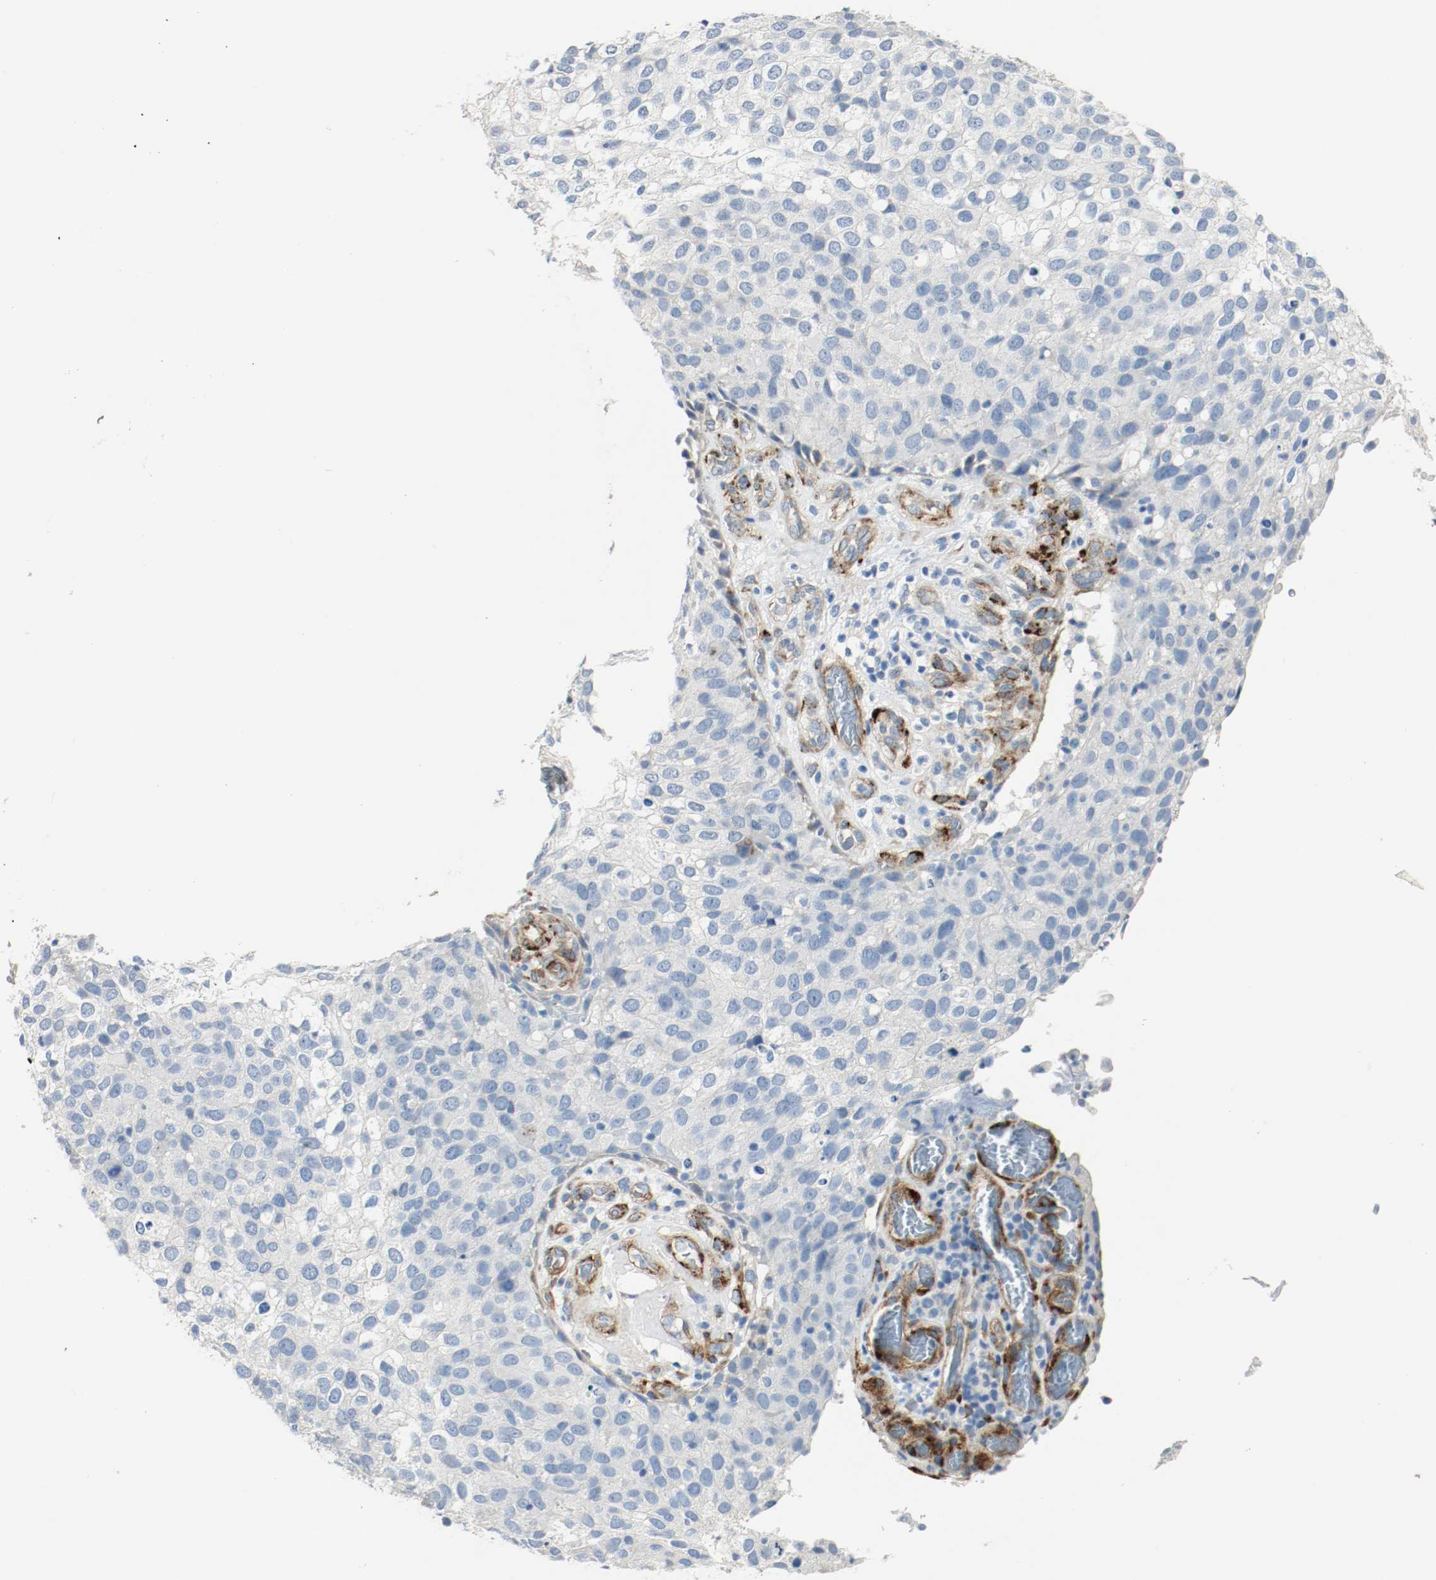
{"staining": {"intensity": "negative", "quantity": "none", "location": "none"}, "tissue": "skin cancer", "cell_type": "Tumor cells", "image_type": "cancer", "snomed": [{"axis": "morphology", "description": "Squamous cell carcinoma, NOS"}, {"axis": "topography", "description": "Skin"}], "caption": "A high-resolution micrograph shows immunohistochemistry (IHC) staining of squamous cell carcinoma (skin), which exhibits no significant expression in tumor cells.", "gene": "LAMB1", "patient": {"sex": "male", "age": 87}}